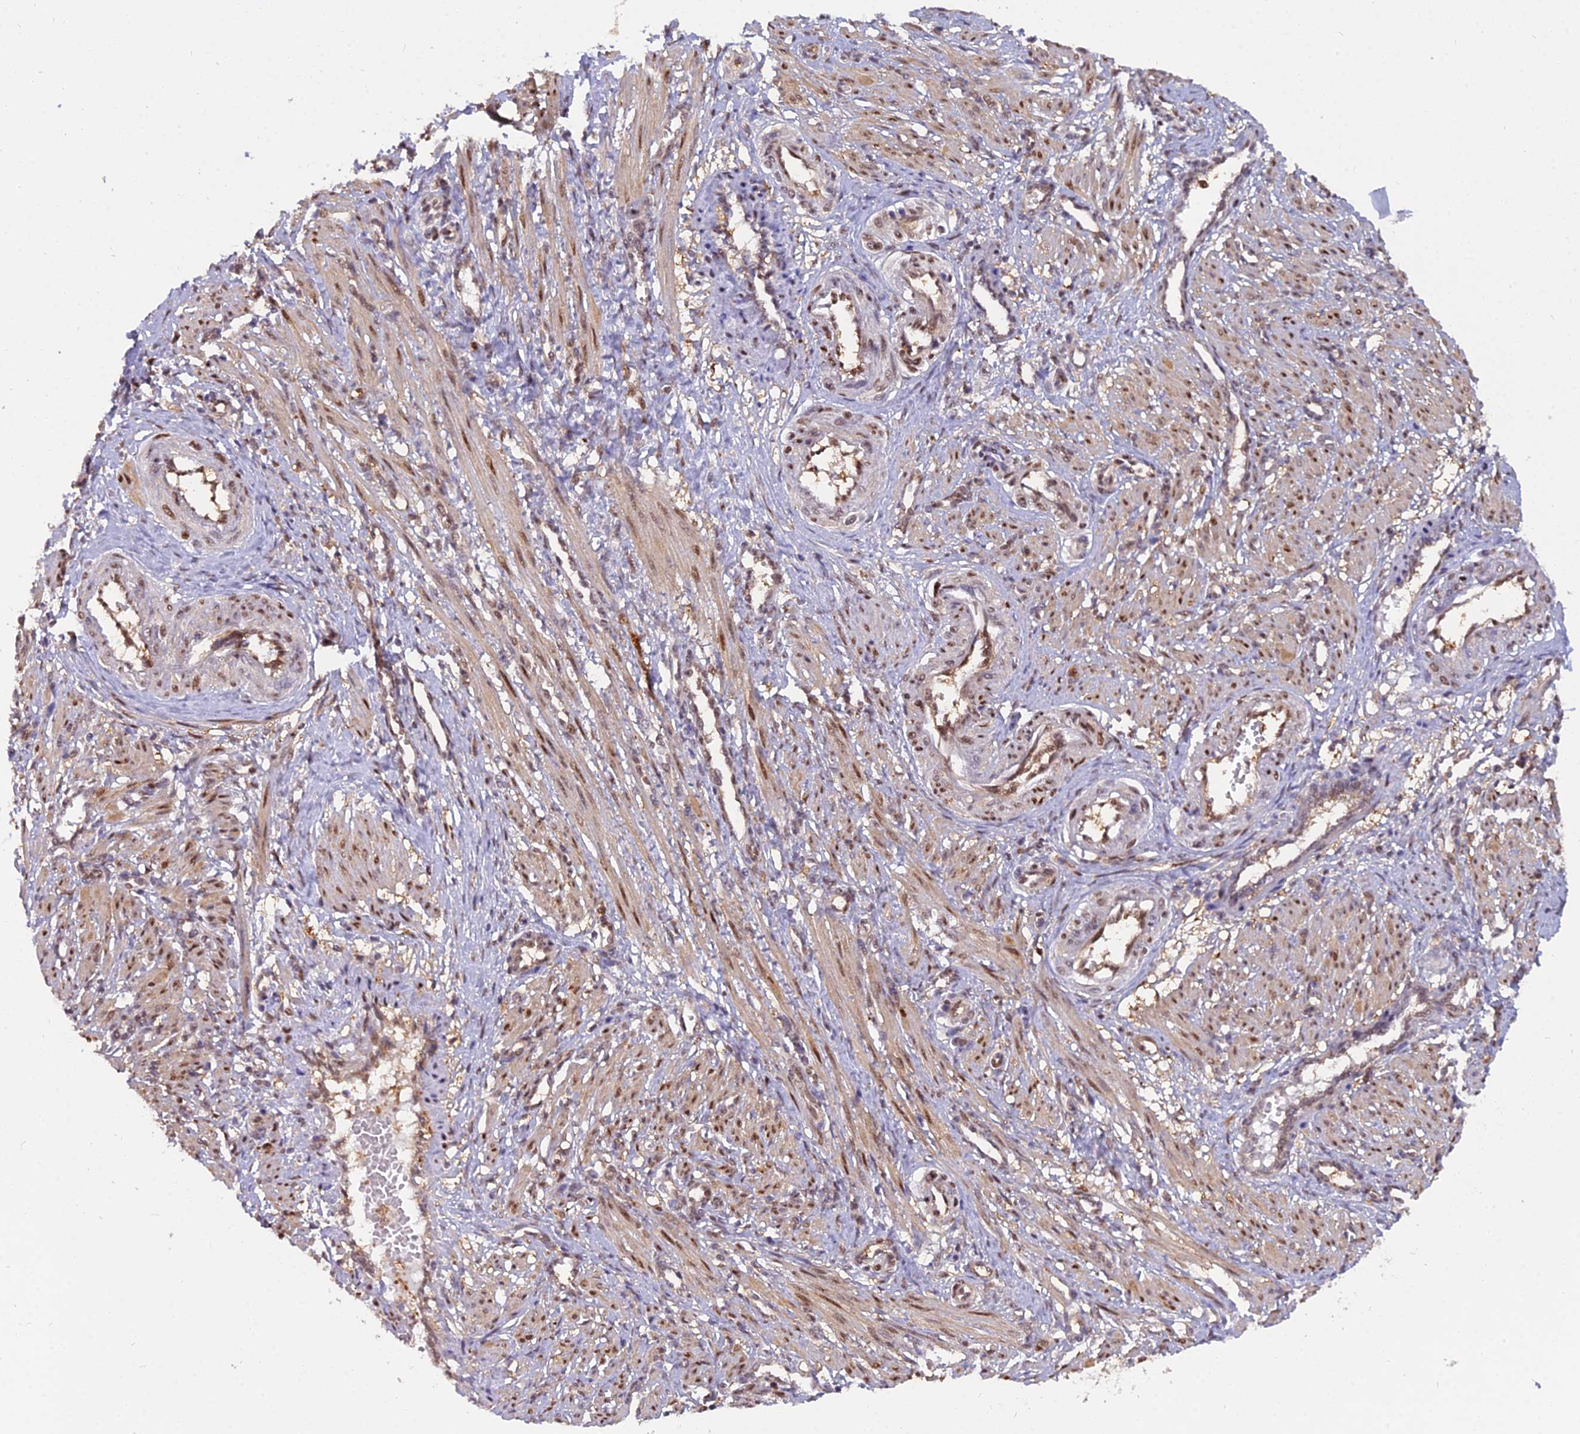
{"staining": {"intensity": "strong", "quantity": ">75%", "location": "nuclear"}, "tissue": "smooth muscle", "cell_type": "Smooth muscle cells", "image_type": "normal", "snomed": [{"axis": "morphology", "description": "Normal tissue, NOS"}, {"axis": "topography", "description": "Endometrium"}], "caption": "Immunohistochemical staining of benign smooth muscle shows >75% levels of strong nuclear protein staining in approximately >75% of smooth muscle cells. The staining was performed using DAB, with brown indicating positive protein expression. Nuclei are stained blue with hematoxylin.", "gene": "NPEPL1", "patient": {"sex": "female", "age": 33}}